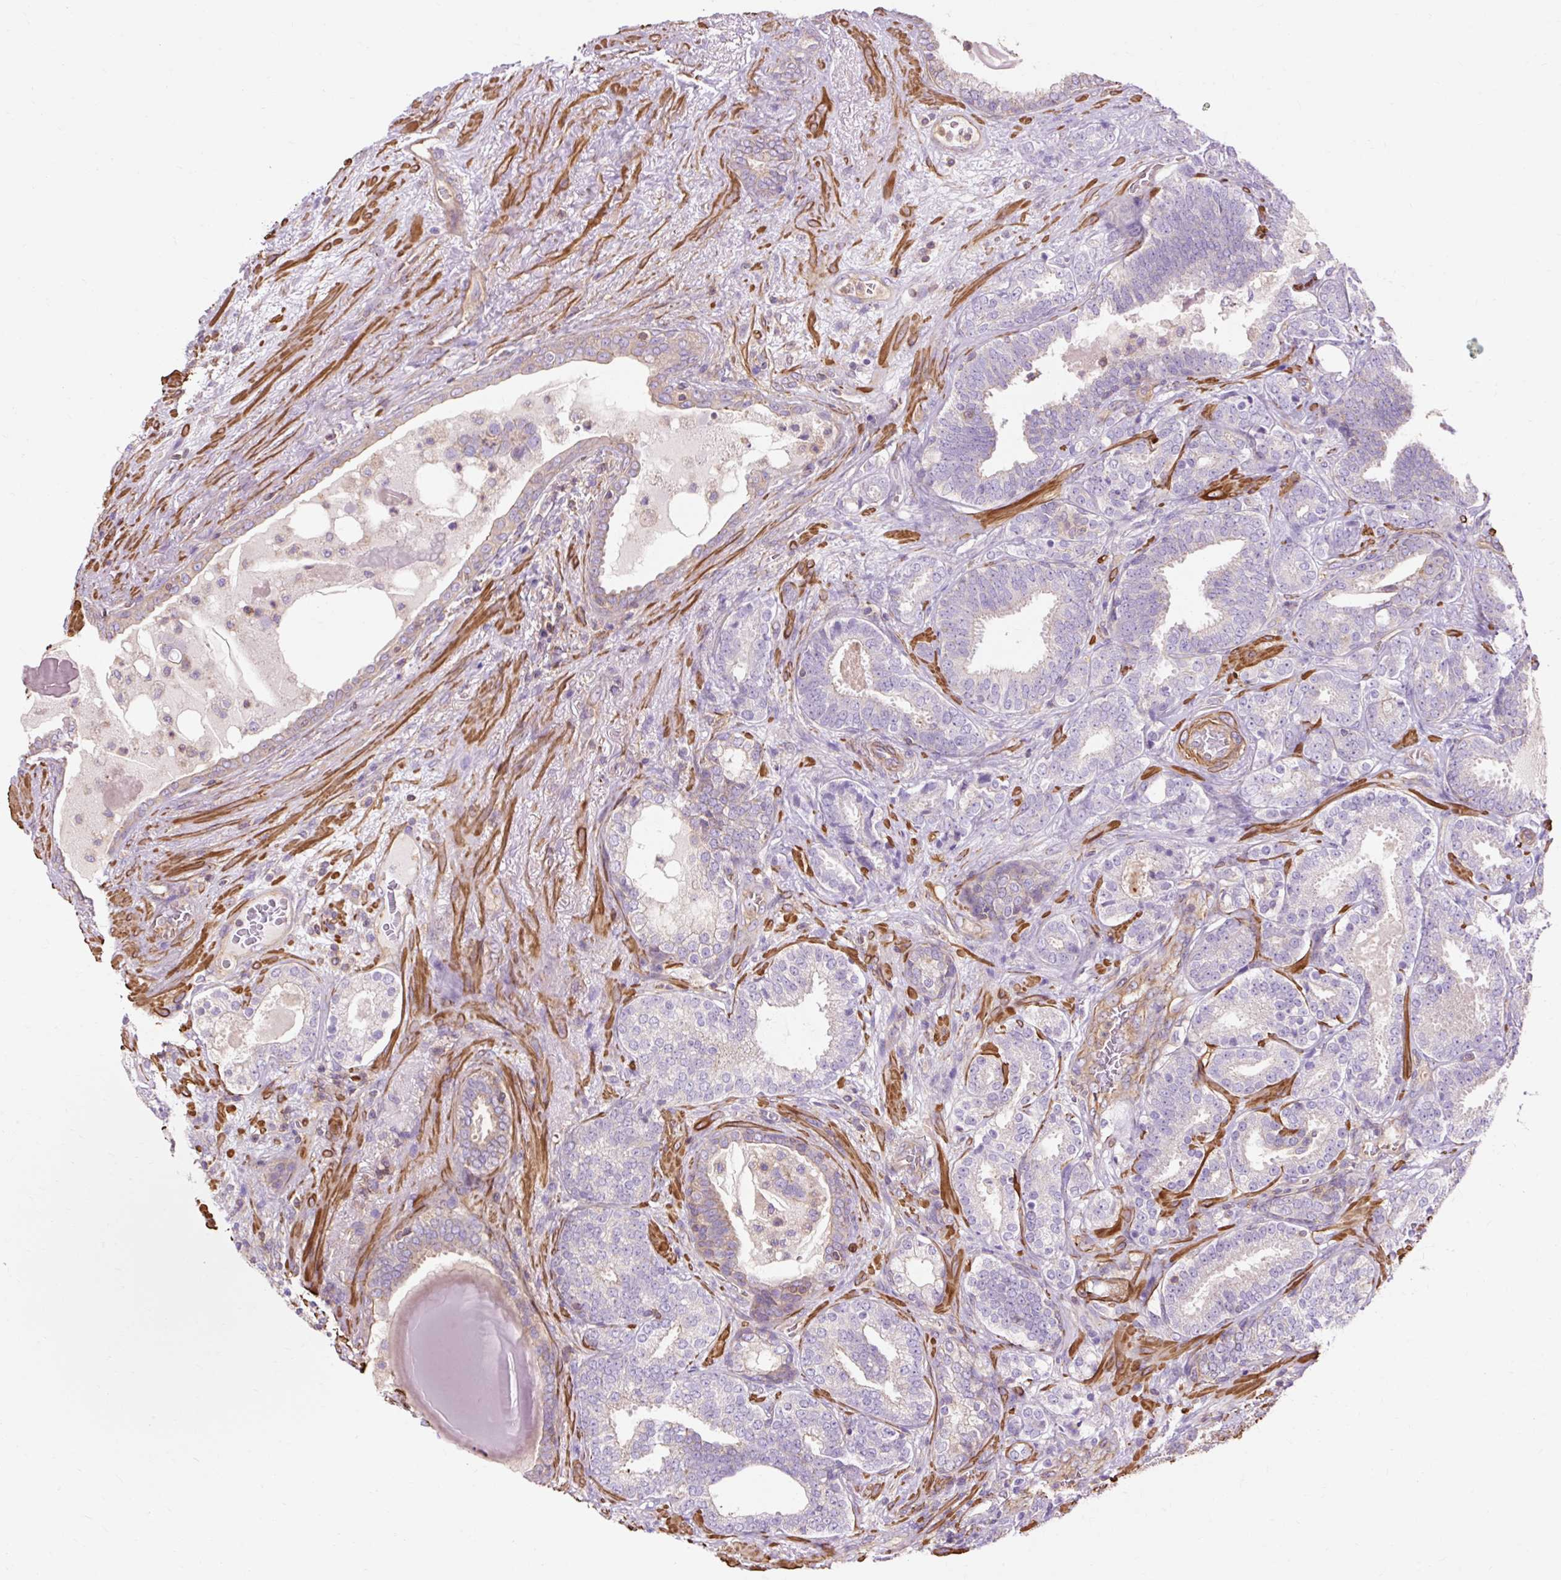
{"staining": {"intensity": "negative", "quantity": "none", "location": "none"}, "tissue": "prostate cancer", "cell_type": "Tumor cells", "image_type": "cancer", "snomed": [{"axis": "morphology", "description": "Adenocarcinoma, High grade"}, {"axis": "topography", "description": "Prostate"}], "caption": "This is an immunohistochemistry (IHC) histopathology image of high-grade adenocarcinoma (prostate). There is no staining in tumor cells.", "gene": "TBC1D2B", "patient": {"sex": "male", "age": 65}}